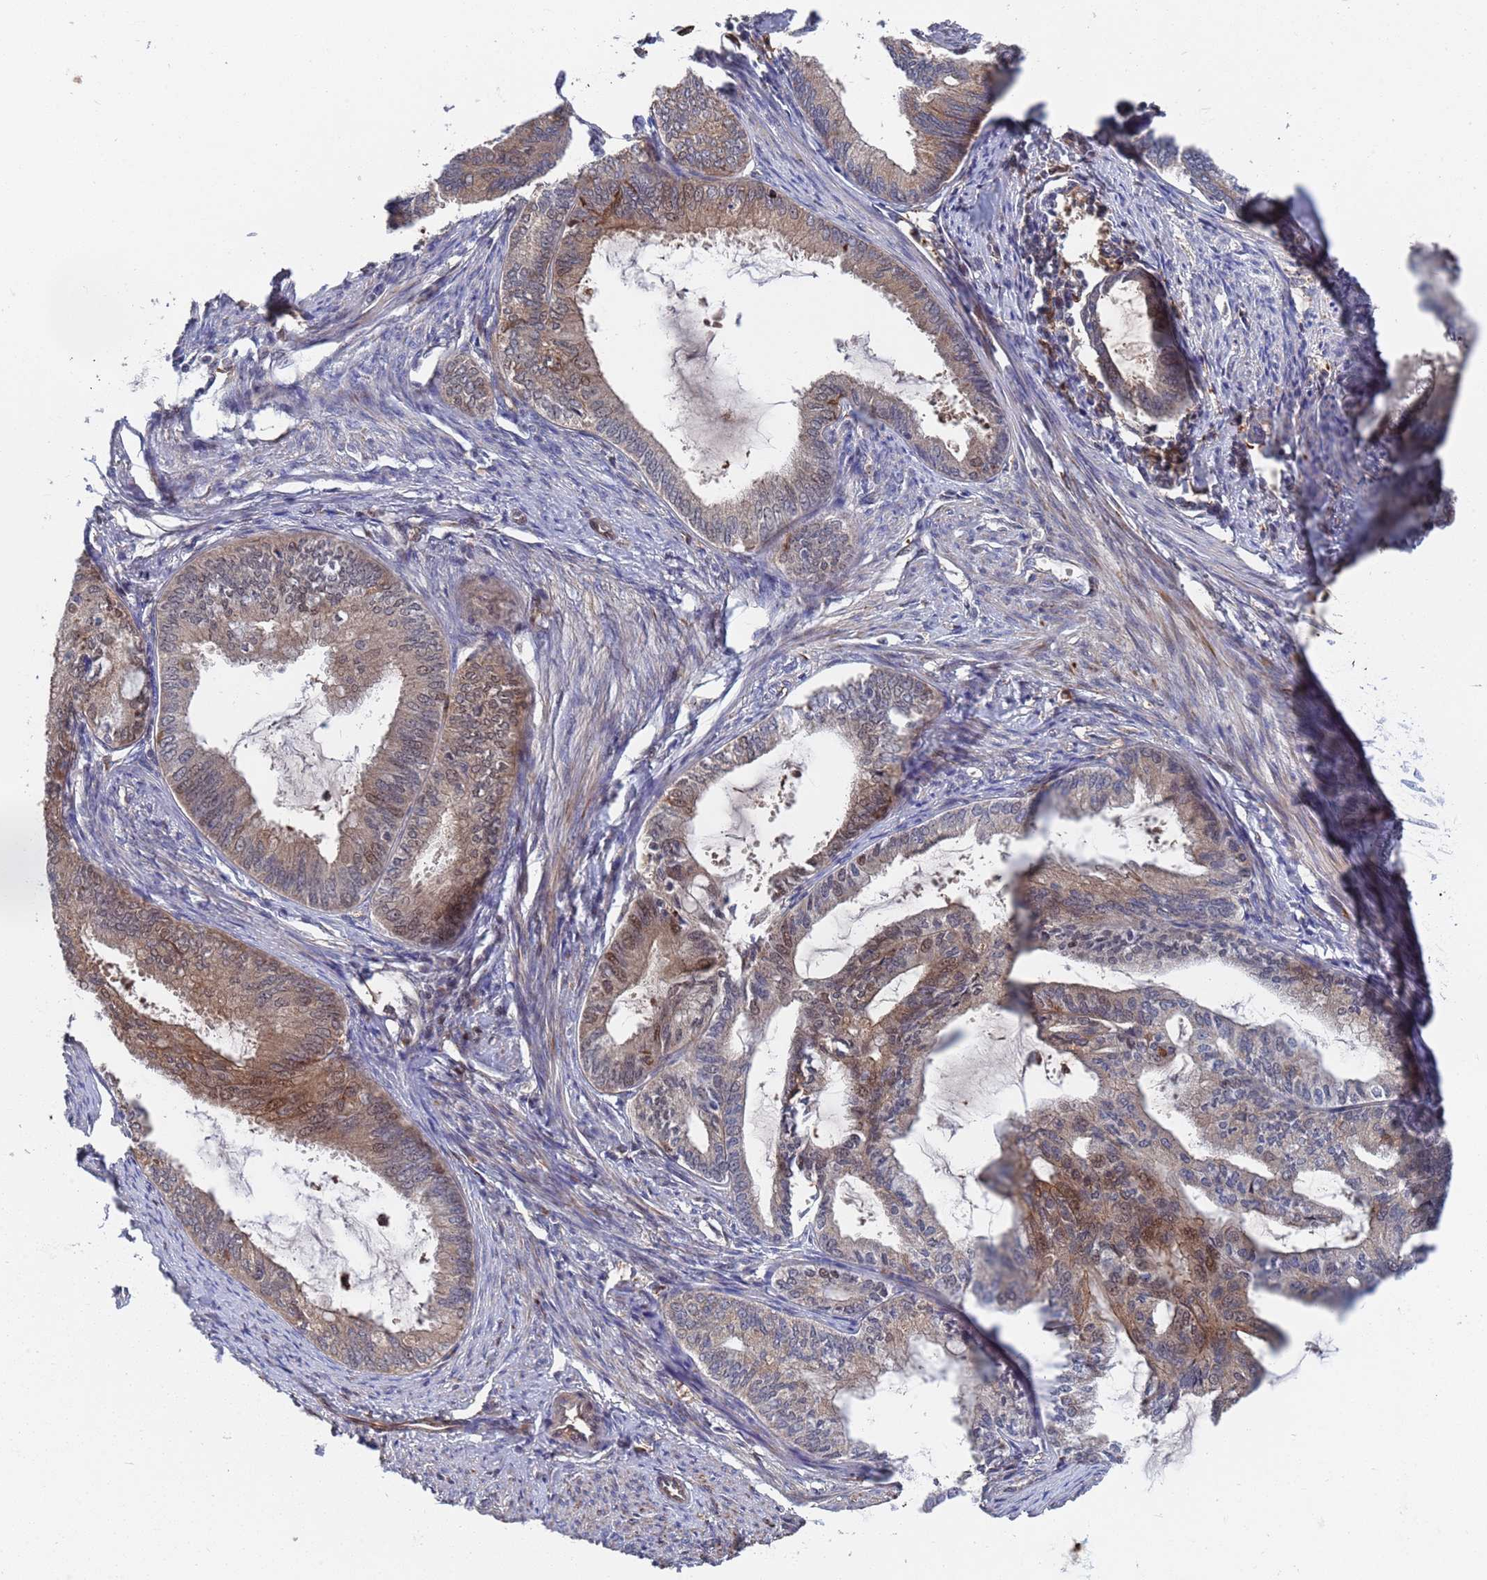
{"staining": {"intensity": "moderate", "quantity": ">75%", "location": "cytoplasmic/membranous,nuclear"}, "tissue": "endometrial cancer", "cell_type": "Tumor cells", "image_type": "cancer", "snomed": [{"axis": "morphology", "description": "Adenocarcinoma, NOS"}, {"axis": "topography", "description": "Endometrium"}], "caption": "Immunohistochemical staining of human endometrial cancer shows moderate cytoplasmic/membranous and nuclear protein positivity in about >75% of tumor cells. (DAB (3,3'-diaminobenzidine) = brown stain, brightfield microscopy at high magnification).", "gene": "TMBIM6", "patient": {"sex": "female", "age": 86}}